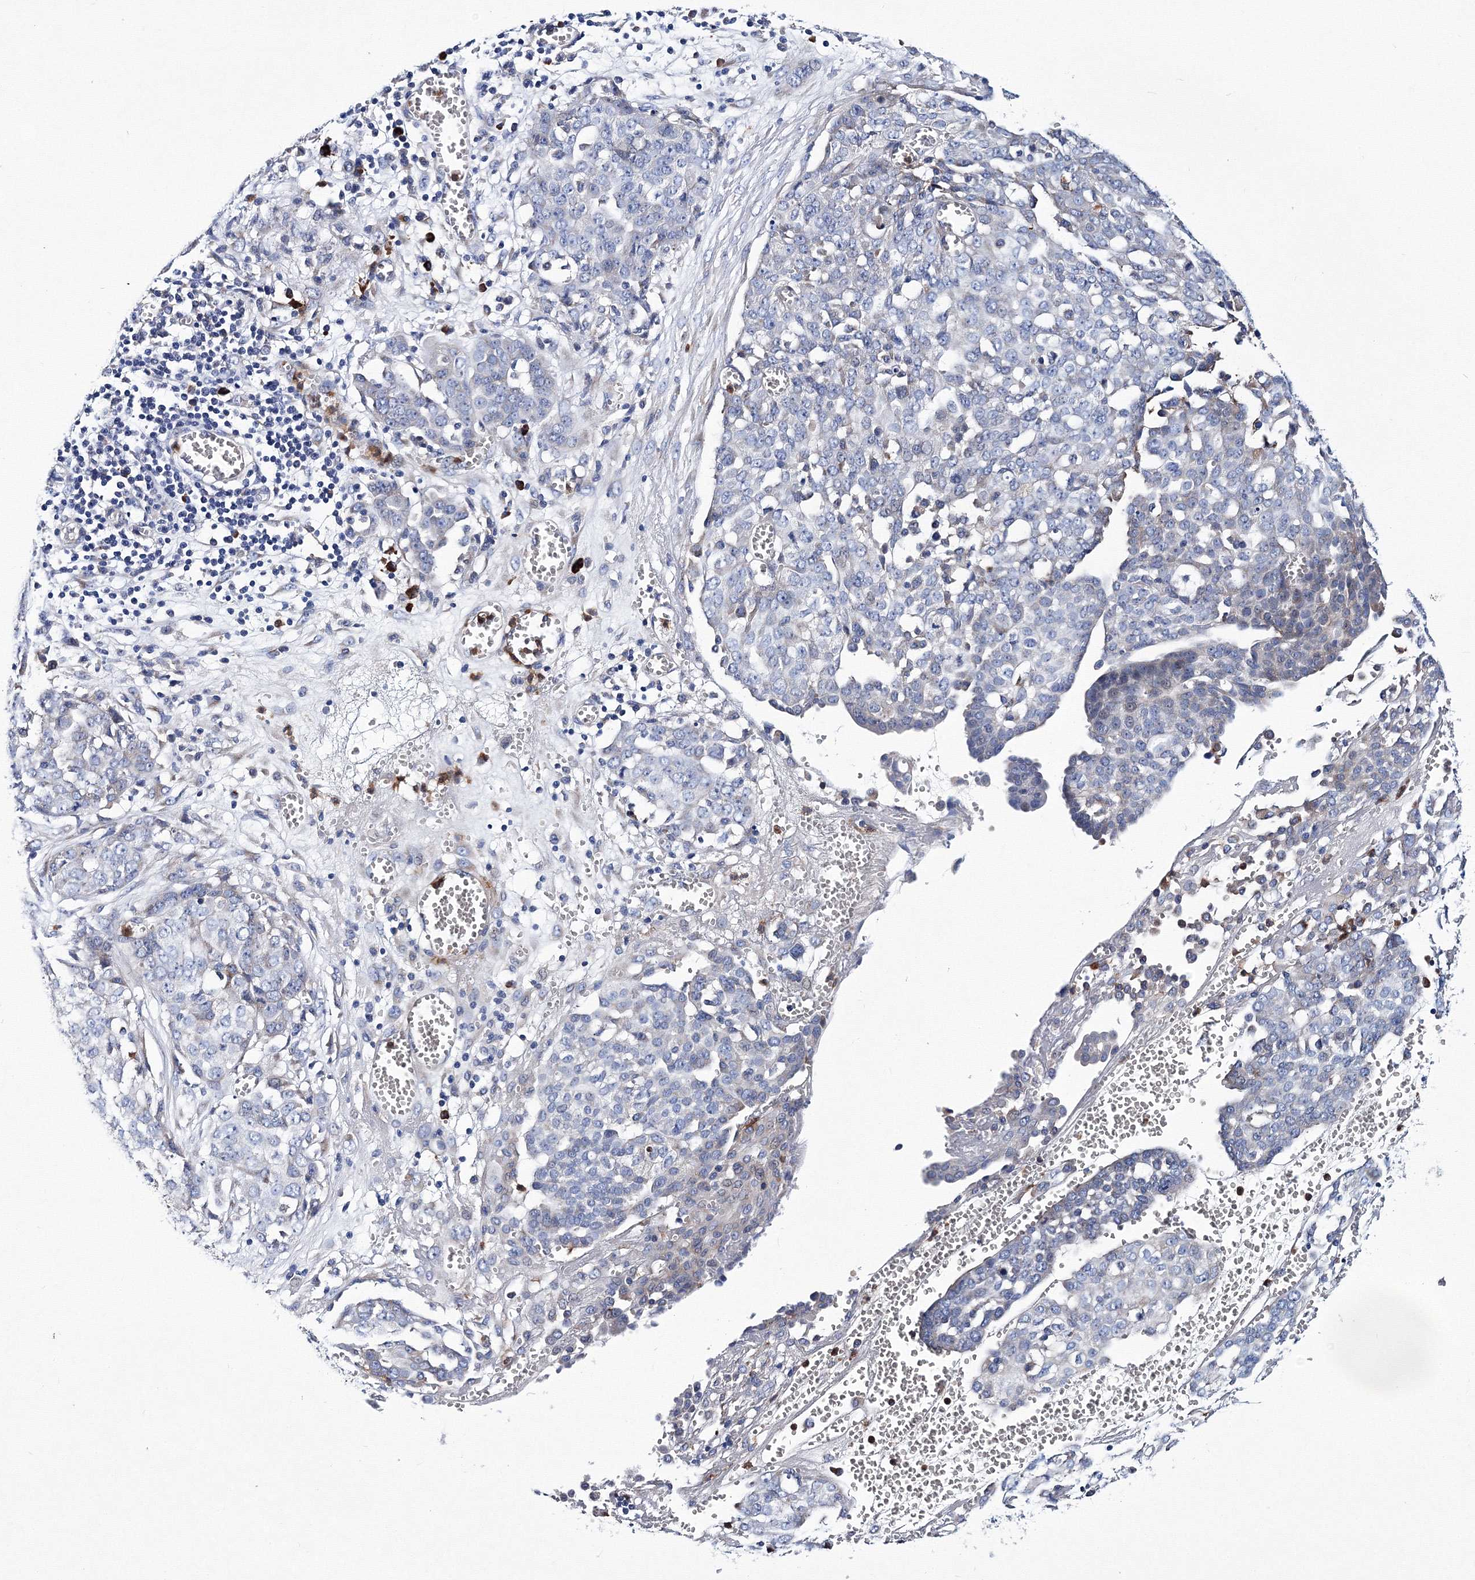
{"staining": {"intensity": "negative", "quantity": "none", "location": "none"}, "tissue": "ovarian cancer", "cell_type": "Tumor cells", "image_type": "cancer", "snomed": [{"axis": "morphology", "description": "Cystadenocarcinoma, serous, NOS"}, {"axis": "topography", "description": "Soft tissue"}, {"axis": "topography", "description": "Ovary"}], "caption": "Immunohistochemical staining of serous cystadenocarcinoma (ovarian) reveals no significant positivity in tumor cells.", "gene": "TRPM2", "patient": {"sex": "female", "age": 57}}